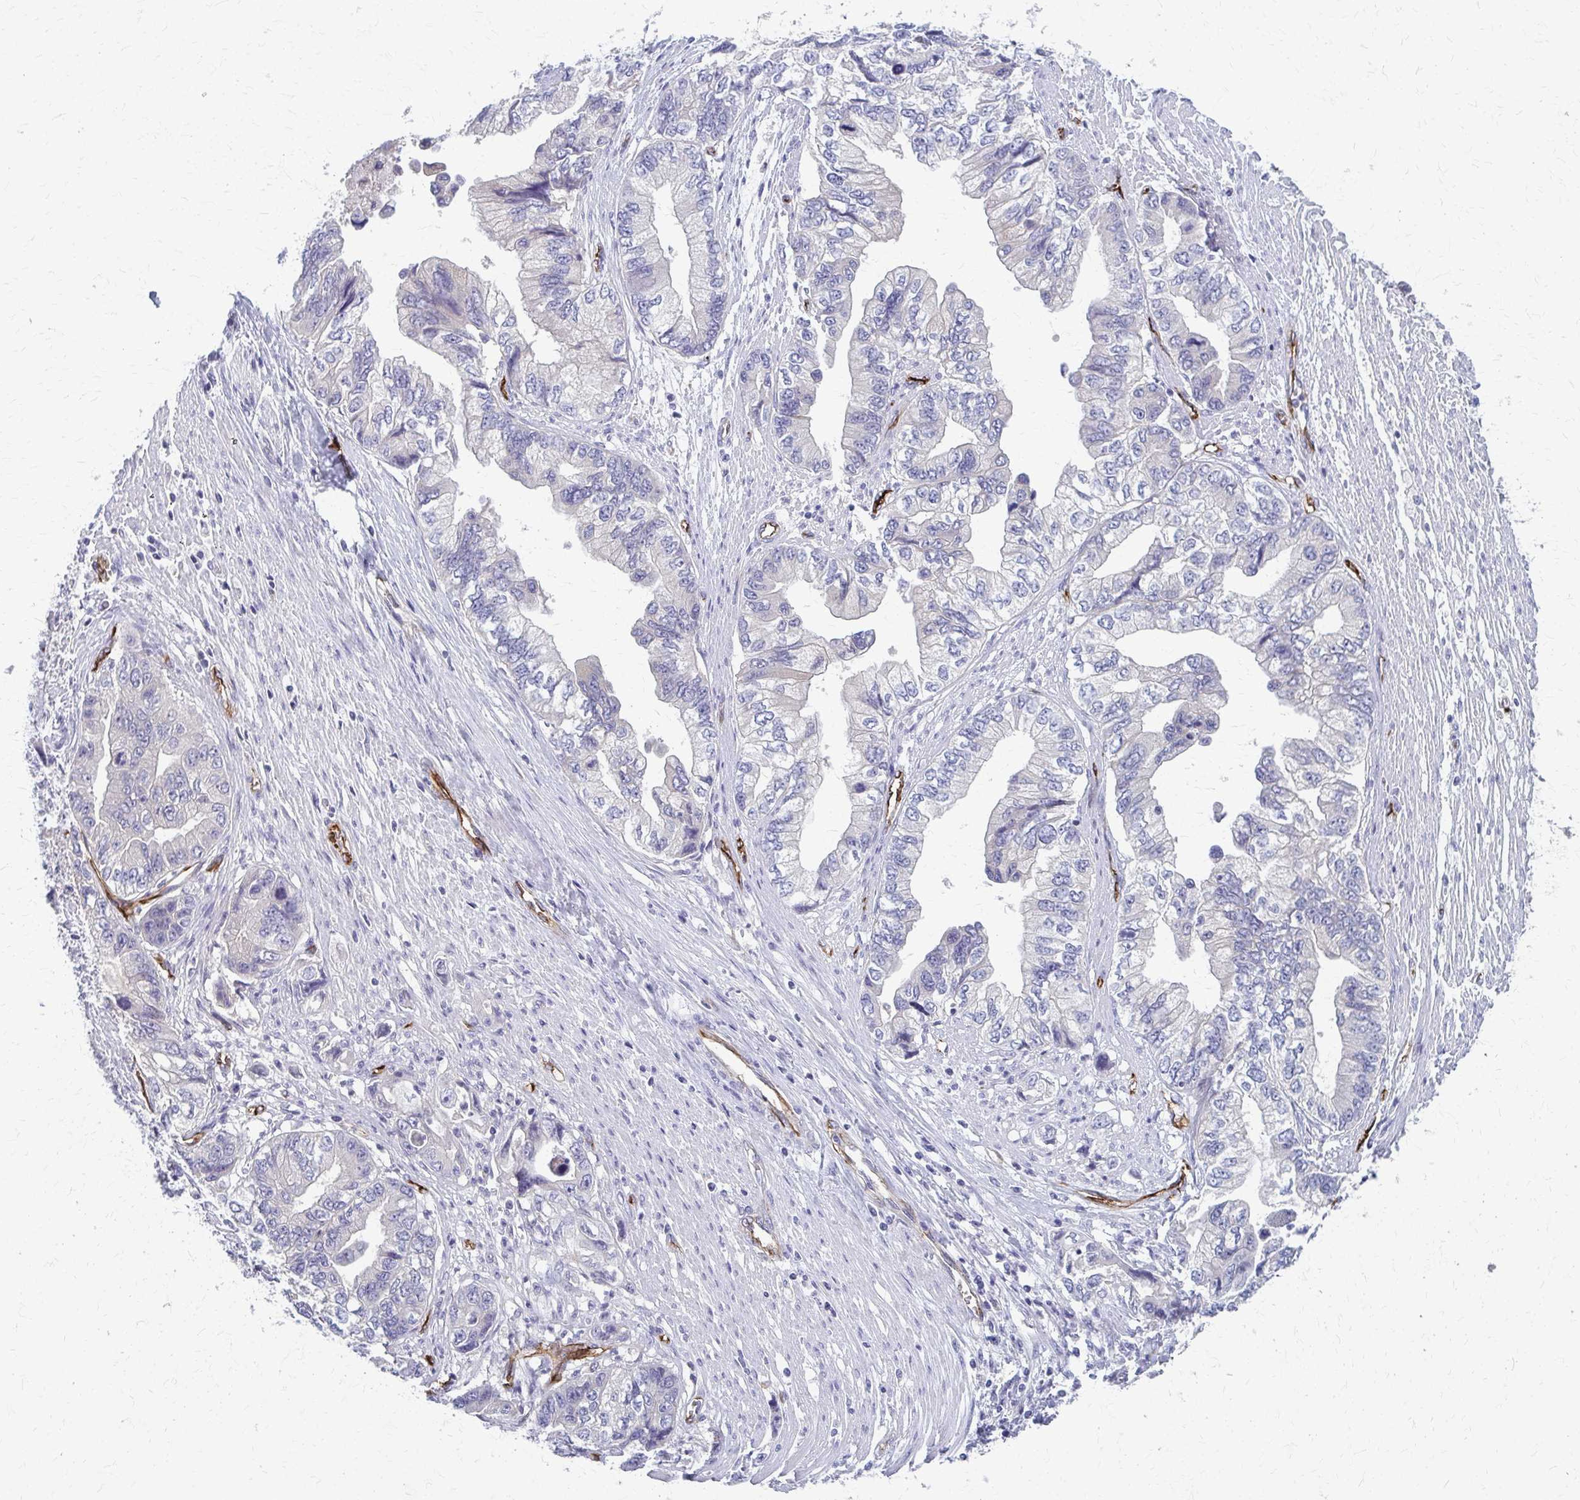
{"staining": {"intensity": "negative", "quantity": "none", "location": "none"}, "tissue": "stomach cancer", "cell_type": "Tumor cells", "image_type": "cancer", "snomed": [{"axis": "morphology", "description": "Adenocarcinoma, NOS"}, {"axis": "topography", "description": "Pancreas"}, {"axis": "topography", "description": "Stomach, upper"}], "caption": "Tumor cells are negative for protein expression in human stomach adenocarcinoma.", "gene": "ADIPOQ", "patient": {"sex": "male", "age": 77}}